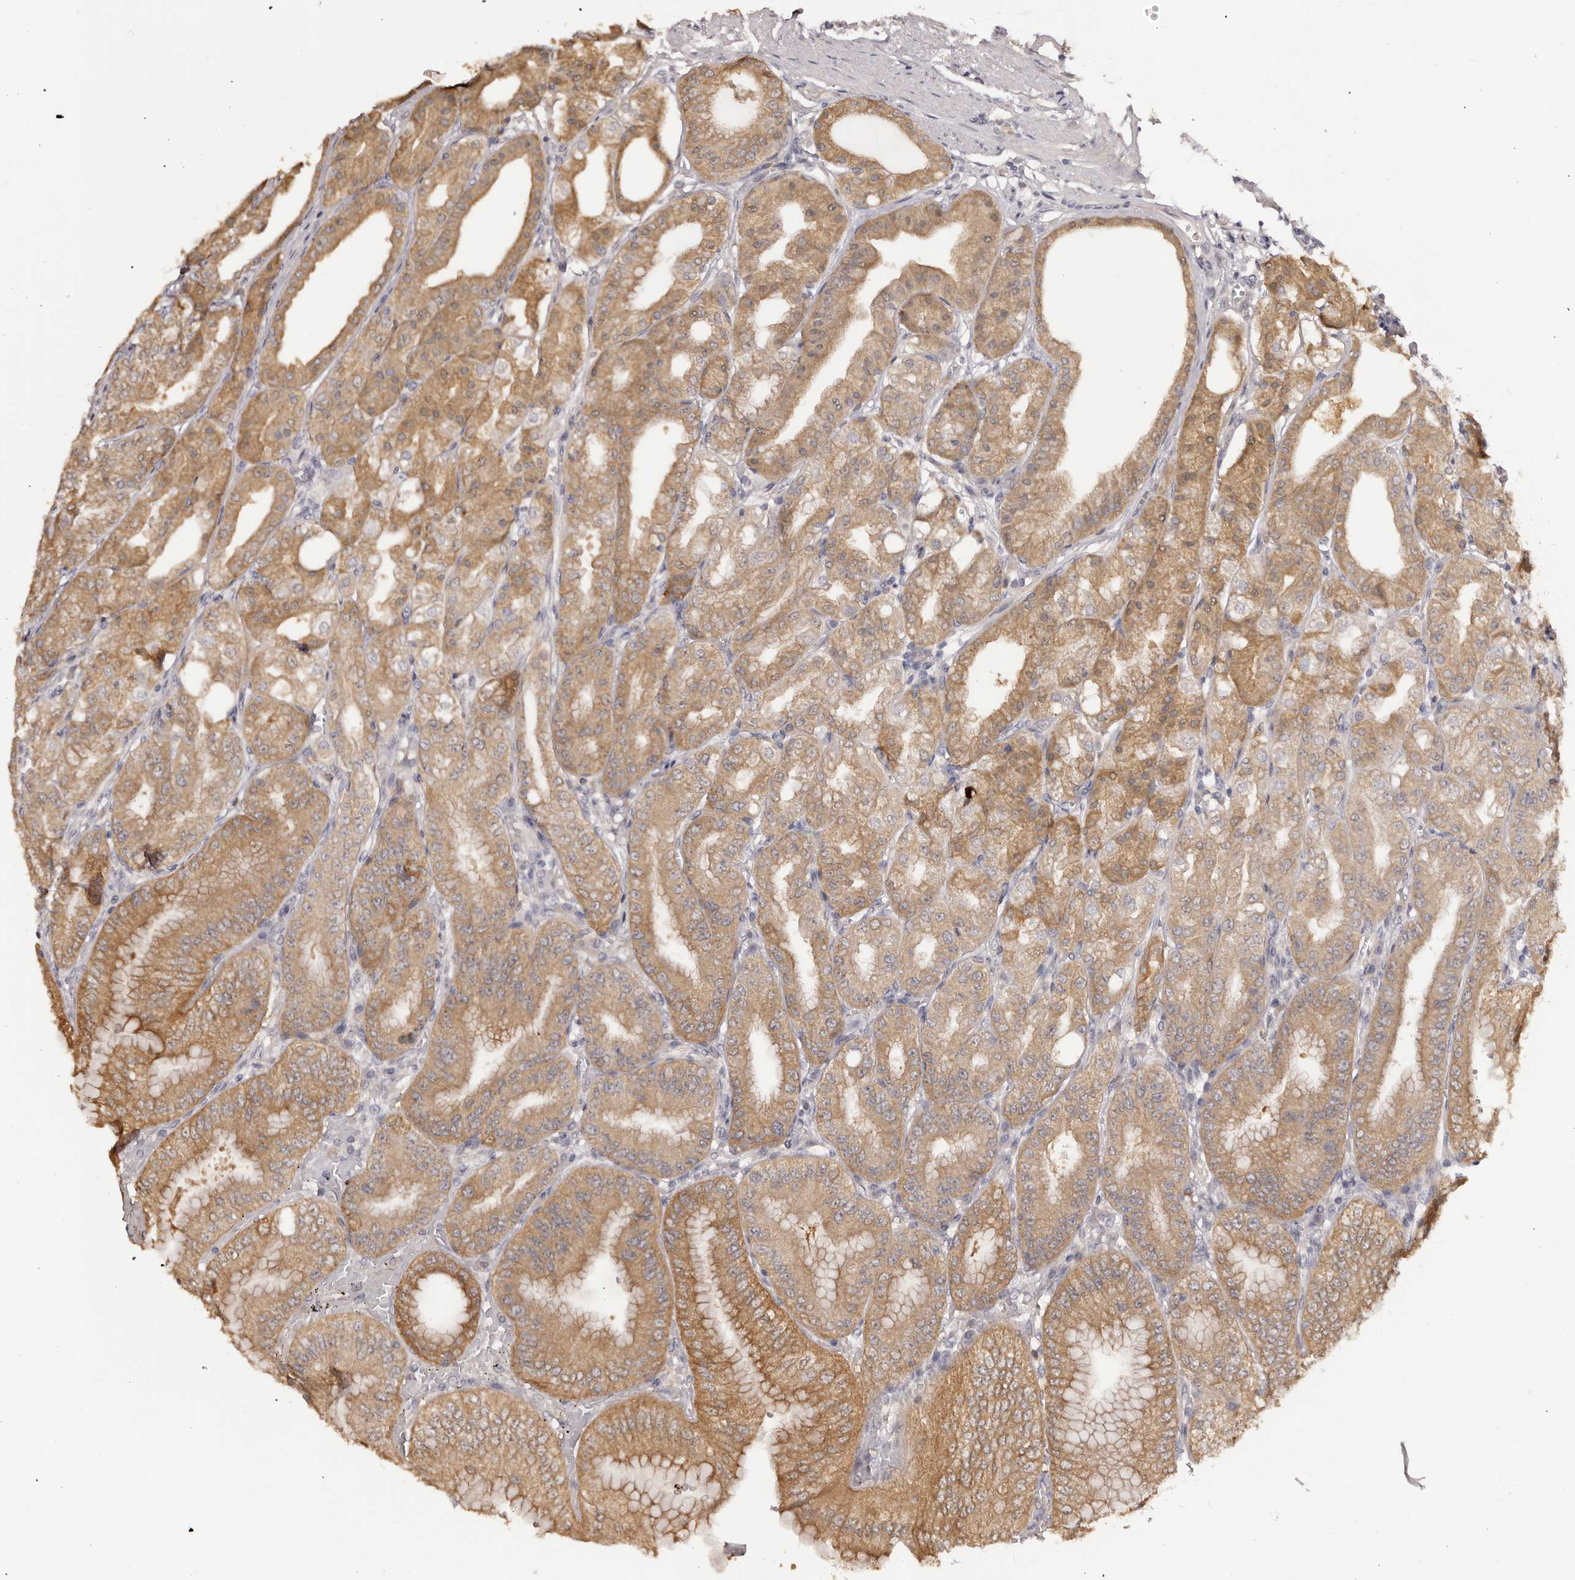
{"staining": {"intensity": "moderate", "quantity": ">75%", "location": "cytoplasmic/membranous"}, "tissue": "stomach", "cell_type": "Glandular cells", "image_type": "normal", "snomed": [{"axis": "morphology", "description": "Normal tissue, NOS"}, {"axis": "topography", "description": "Stomach, lower"}], "caption": "IHC of unremarkable human stomach shows medium levels of moderate cytoplasmic/membranous expression in approximately >75% of glandular cells. Nuclei are stained in blue.", "gene": "KCNJ8", "patient": {"sex": "male", "age": 71}}